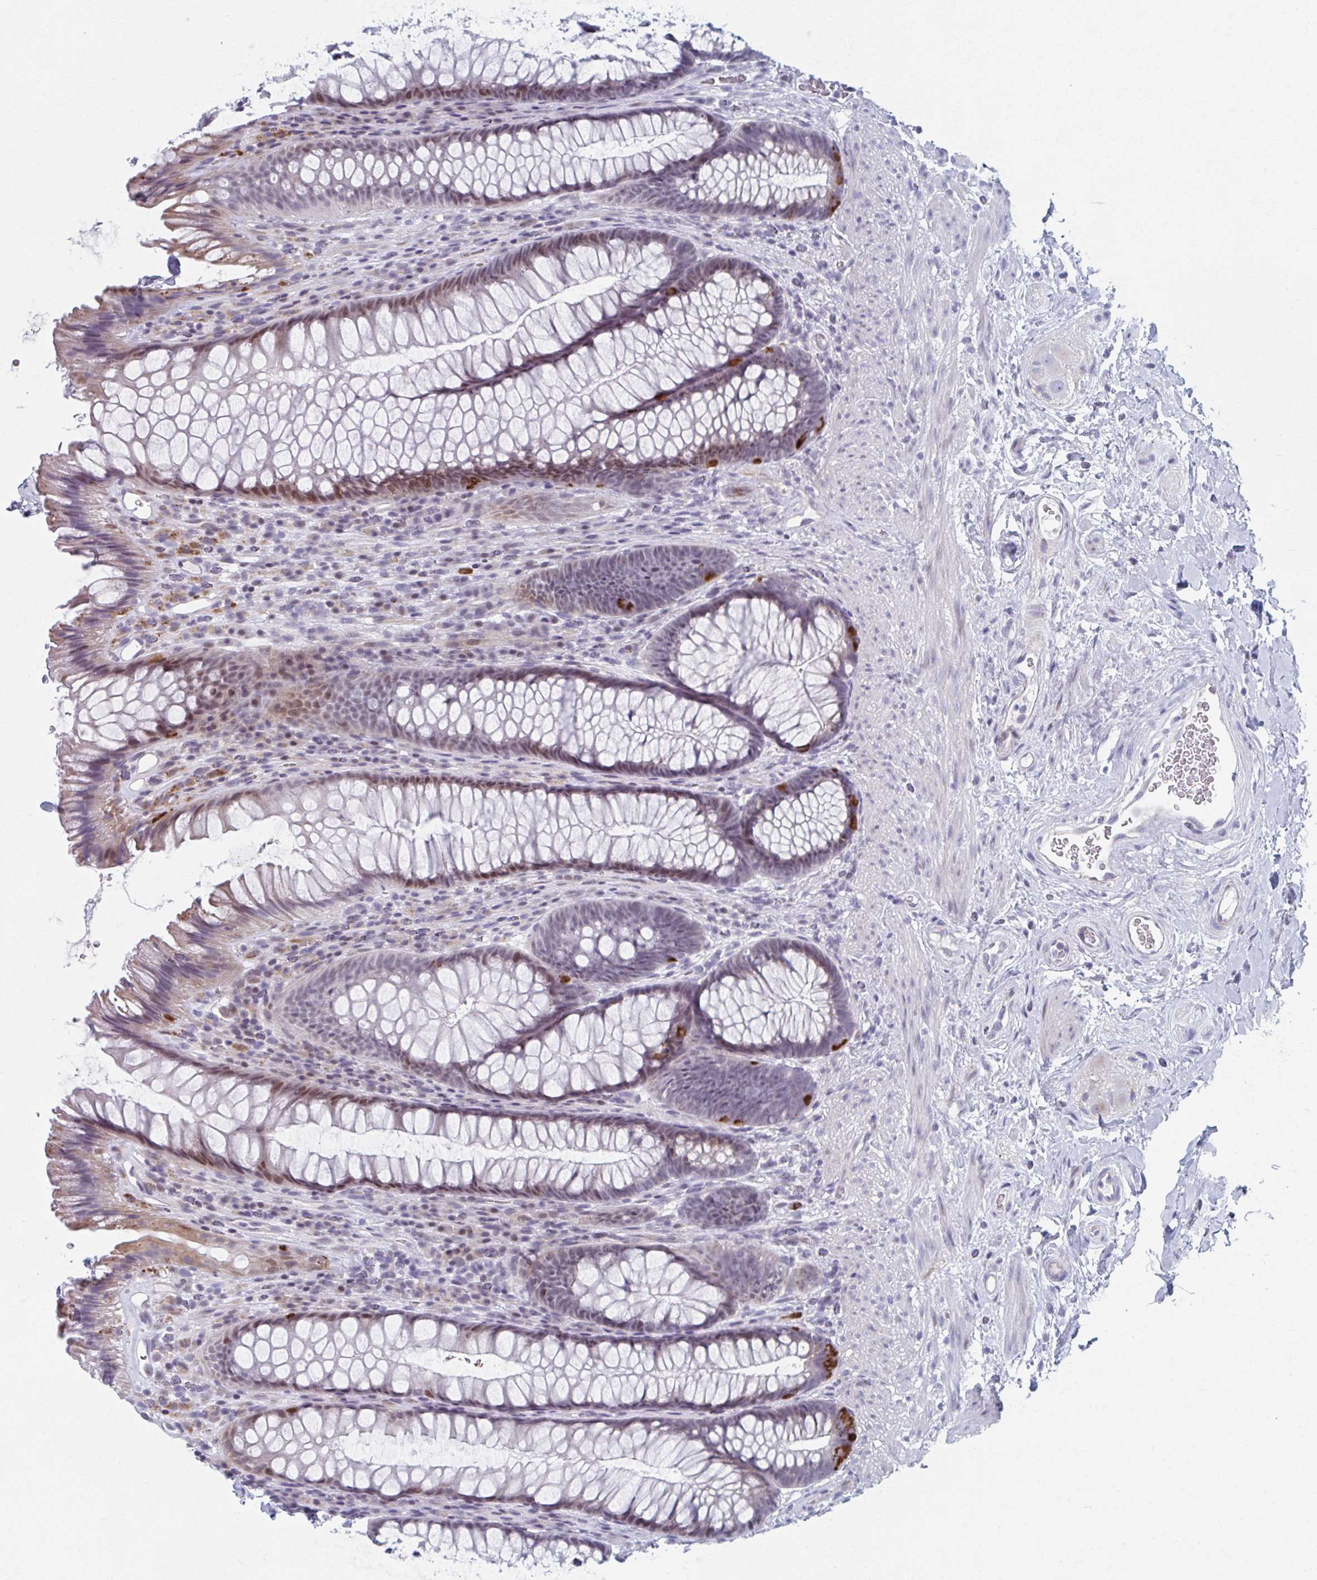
{"staining": {"intensity": "strong", "quantity": "<25%", "location": "cytoplasmic/membranous"}, "tissue": "rectum", "cell_type": "Glandular cells", "image_type": "normal", "snomed": [{"axis": "morphology", "description": "Normal tissue, NOS"}, {"axis": "topography", "description": "Rectum"}], "caption": "Protein staining of normal rectum exhibits strong cytoplasmic/membranous staining in approximately <25% of glandular cells.", "gene": "ABHD16B", "patient": {"sex": "male", "age": 53}}